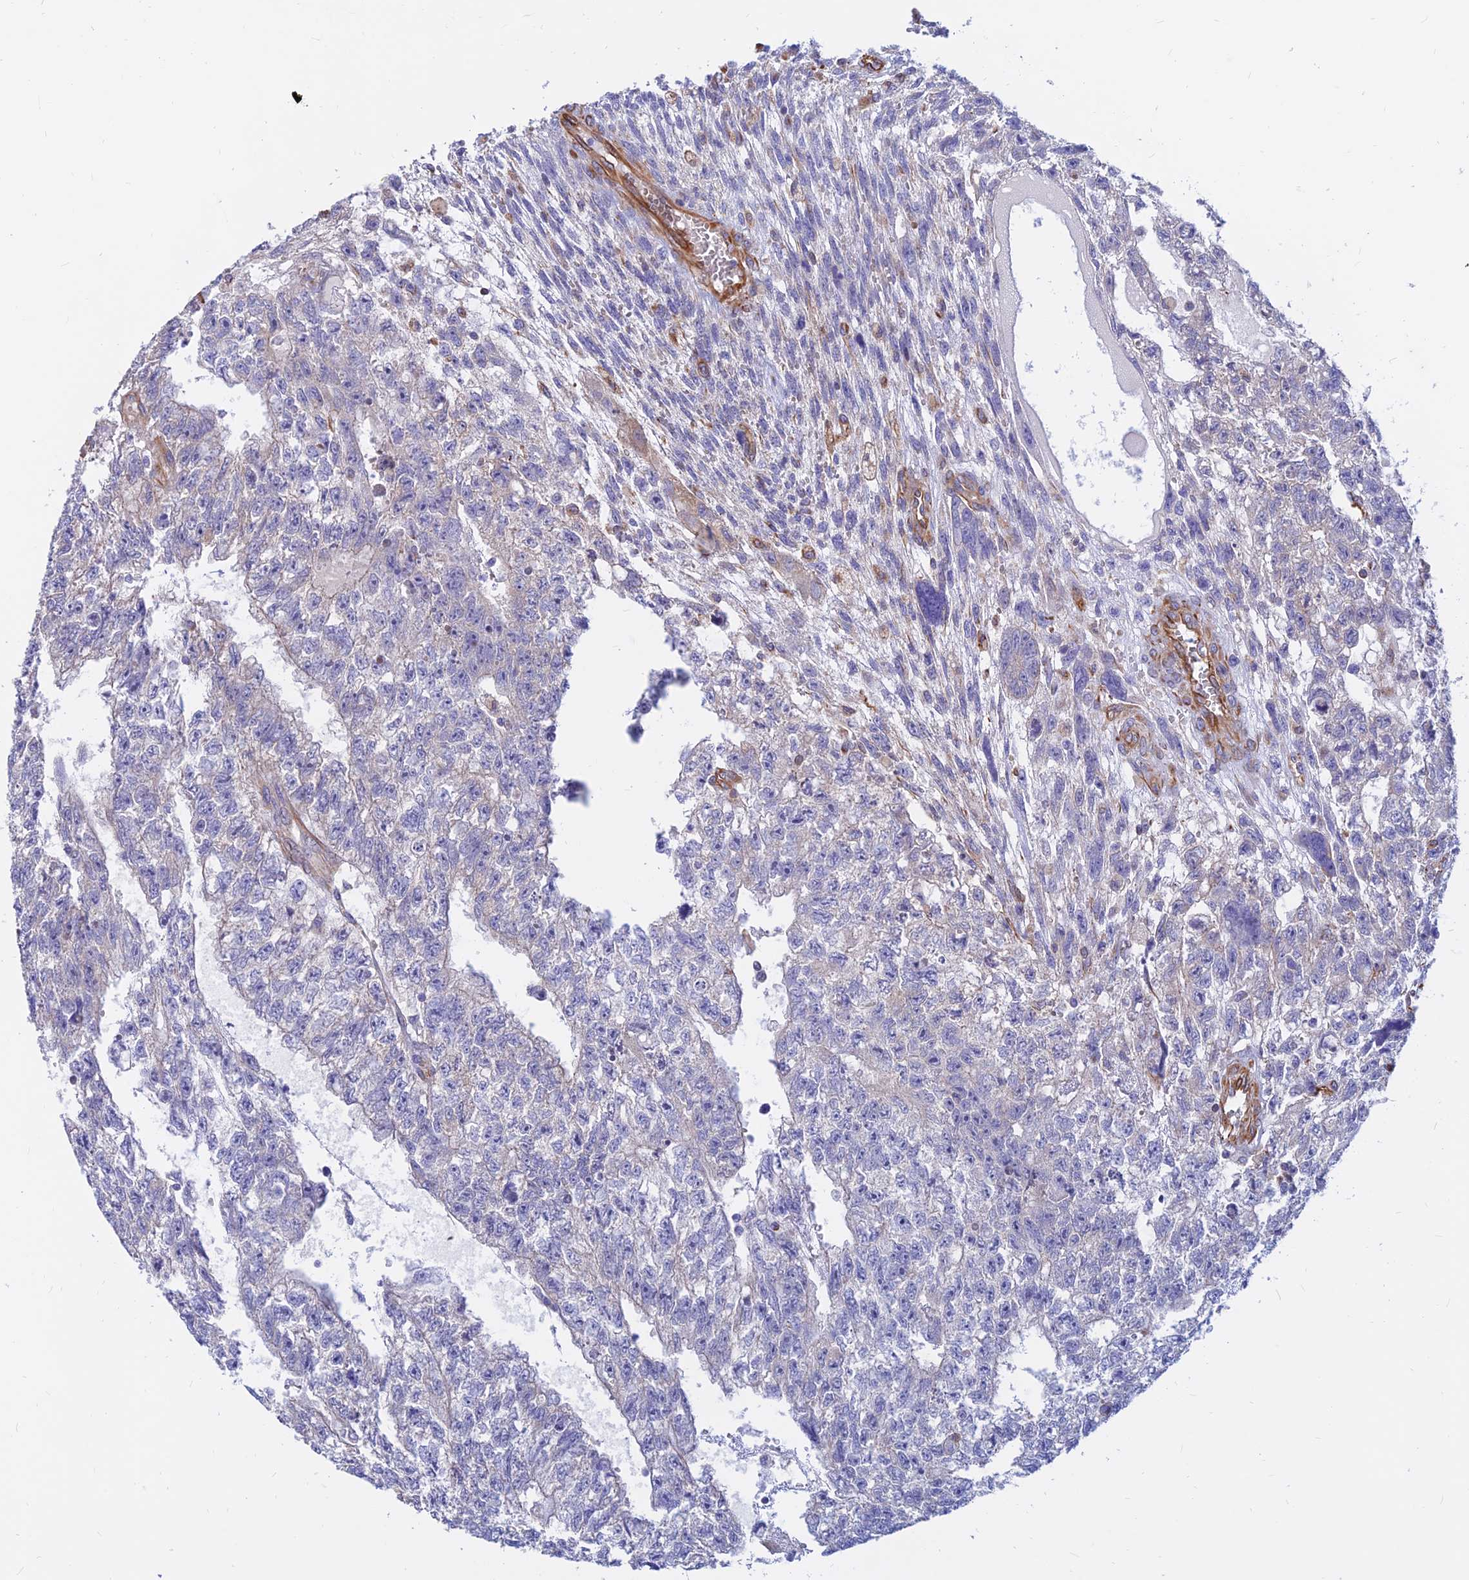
{"staining": {"intensity": "negative", "quantity": "none", "location": "none"}, "tissue": "testis cancer", "cell_type": "Tumor cells", "image_type": "cancer", "snomed": [{"axis": "morphology", "description": "Carcinoma, Embryonal, NOS"}, {"axis": "topography", "description": "Testis"}], "caption": "Immunohistochemical staining of human embryonal carcinoma (testis) displays no significant staining in tumor cells.", "gene": "CDK18", "patient": {"sex": "male", "age": 26}}